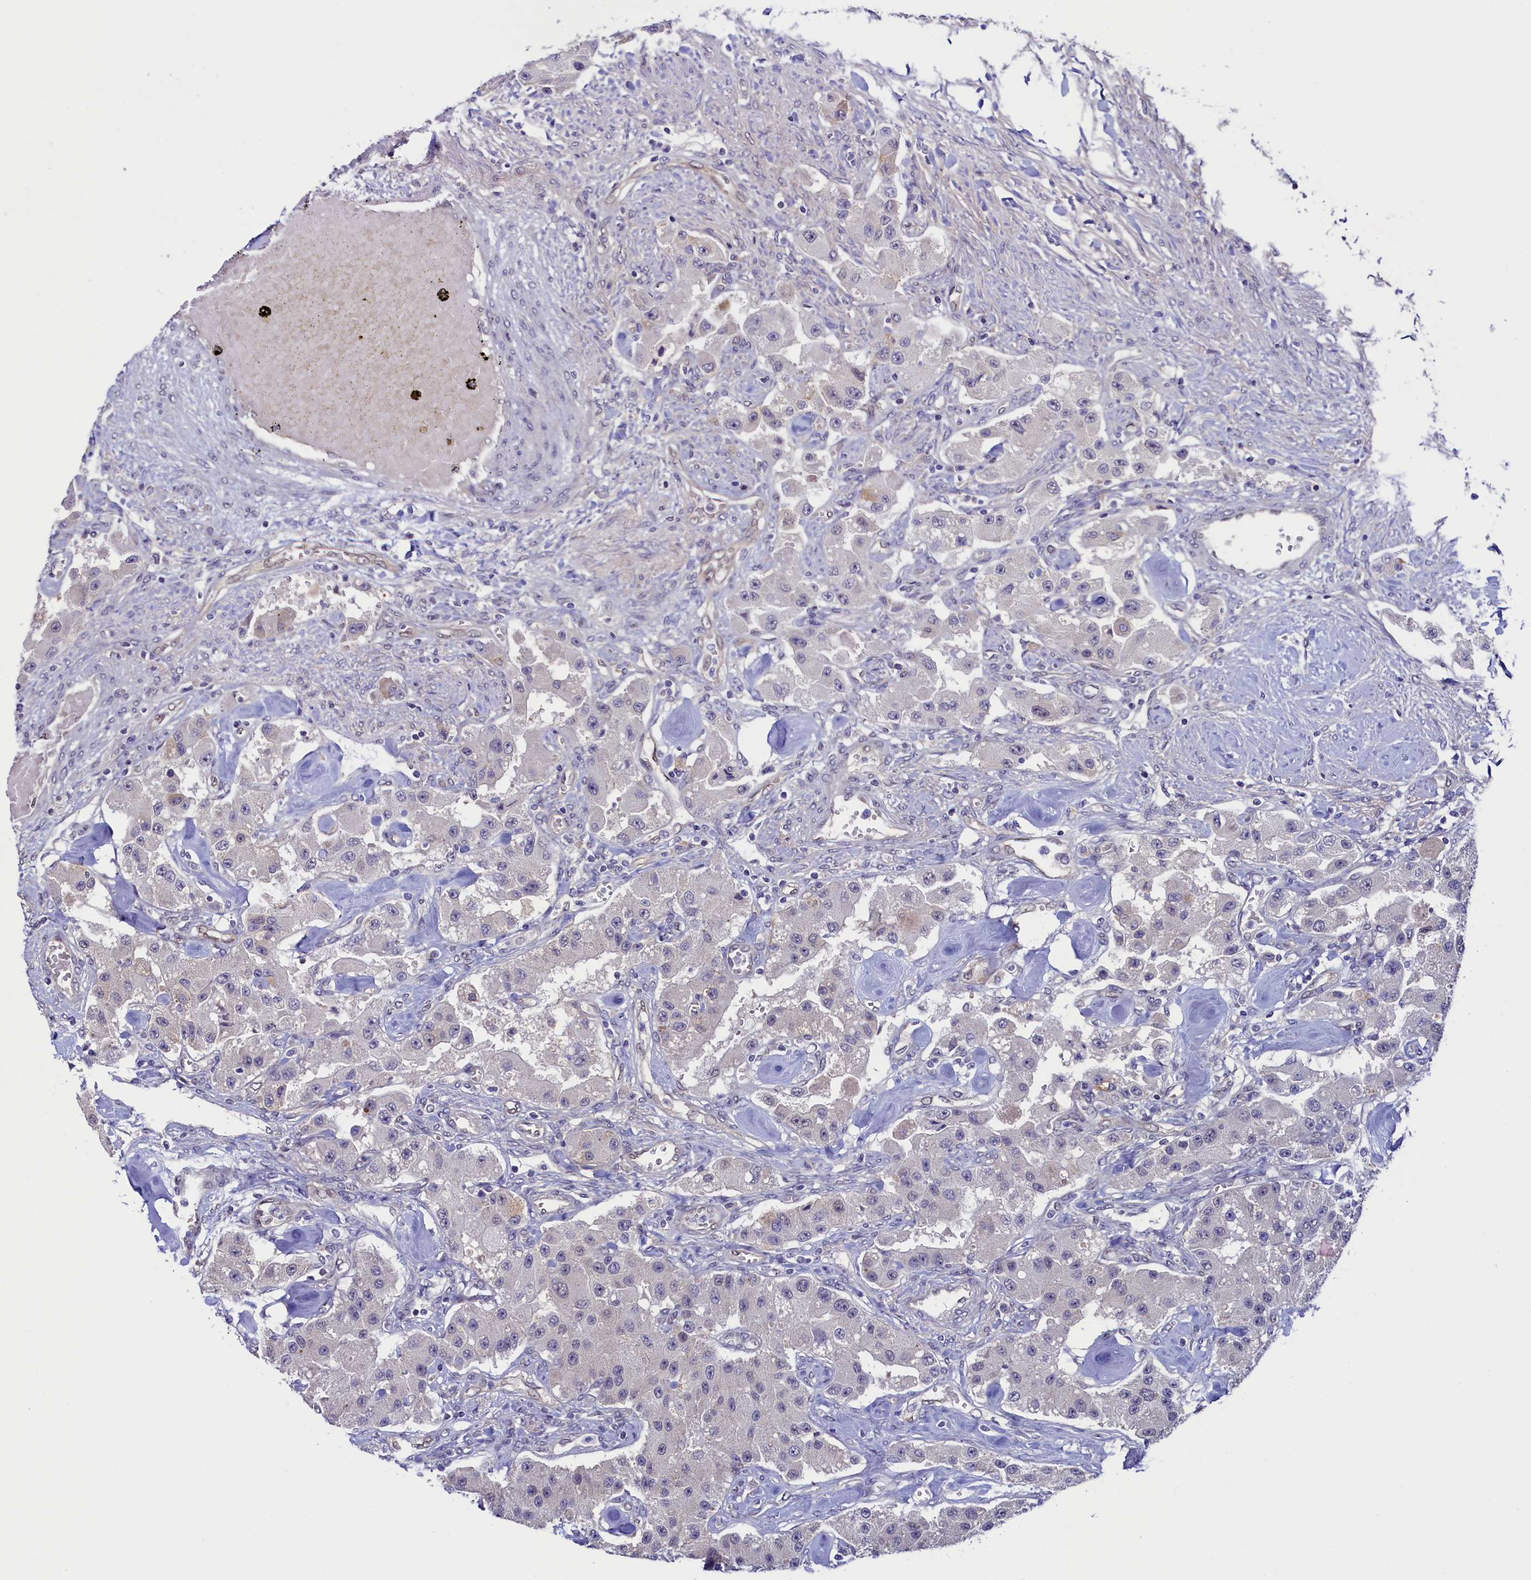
{"staining": {"intensity": "weak", "quantity": "<25%", "location": "nuclear"}, "tissue": "carcinoid", "cell_type": "Tumor cells", "image_type": "cancer", "snomed": [{"axis": "morphology", "description": "Carcinoid, malignant, NOS"}, {"axis": "topography", "description": "Pancreas"}], "caption": "Immunohistochemistry image of malignant carcinoid stained for a protein (brown), which exhibits no expression in tumor cells.", "gene": "FLYWCH2", "patient": {"sex": "male", "age": 41}}